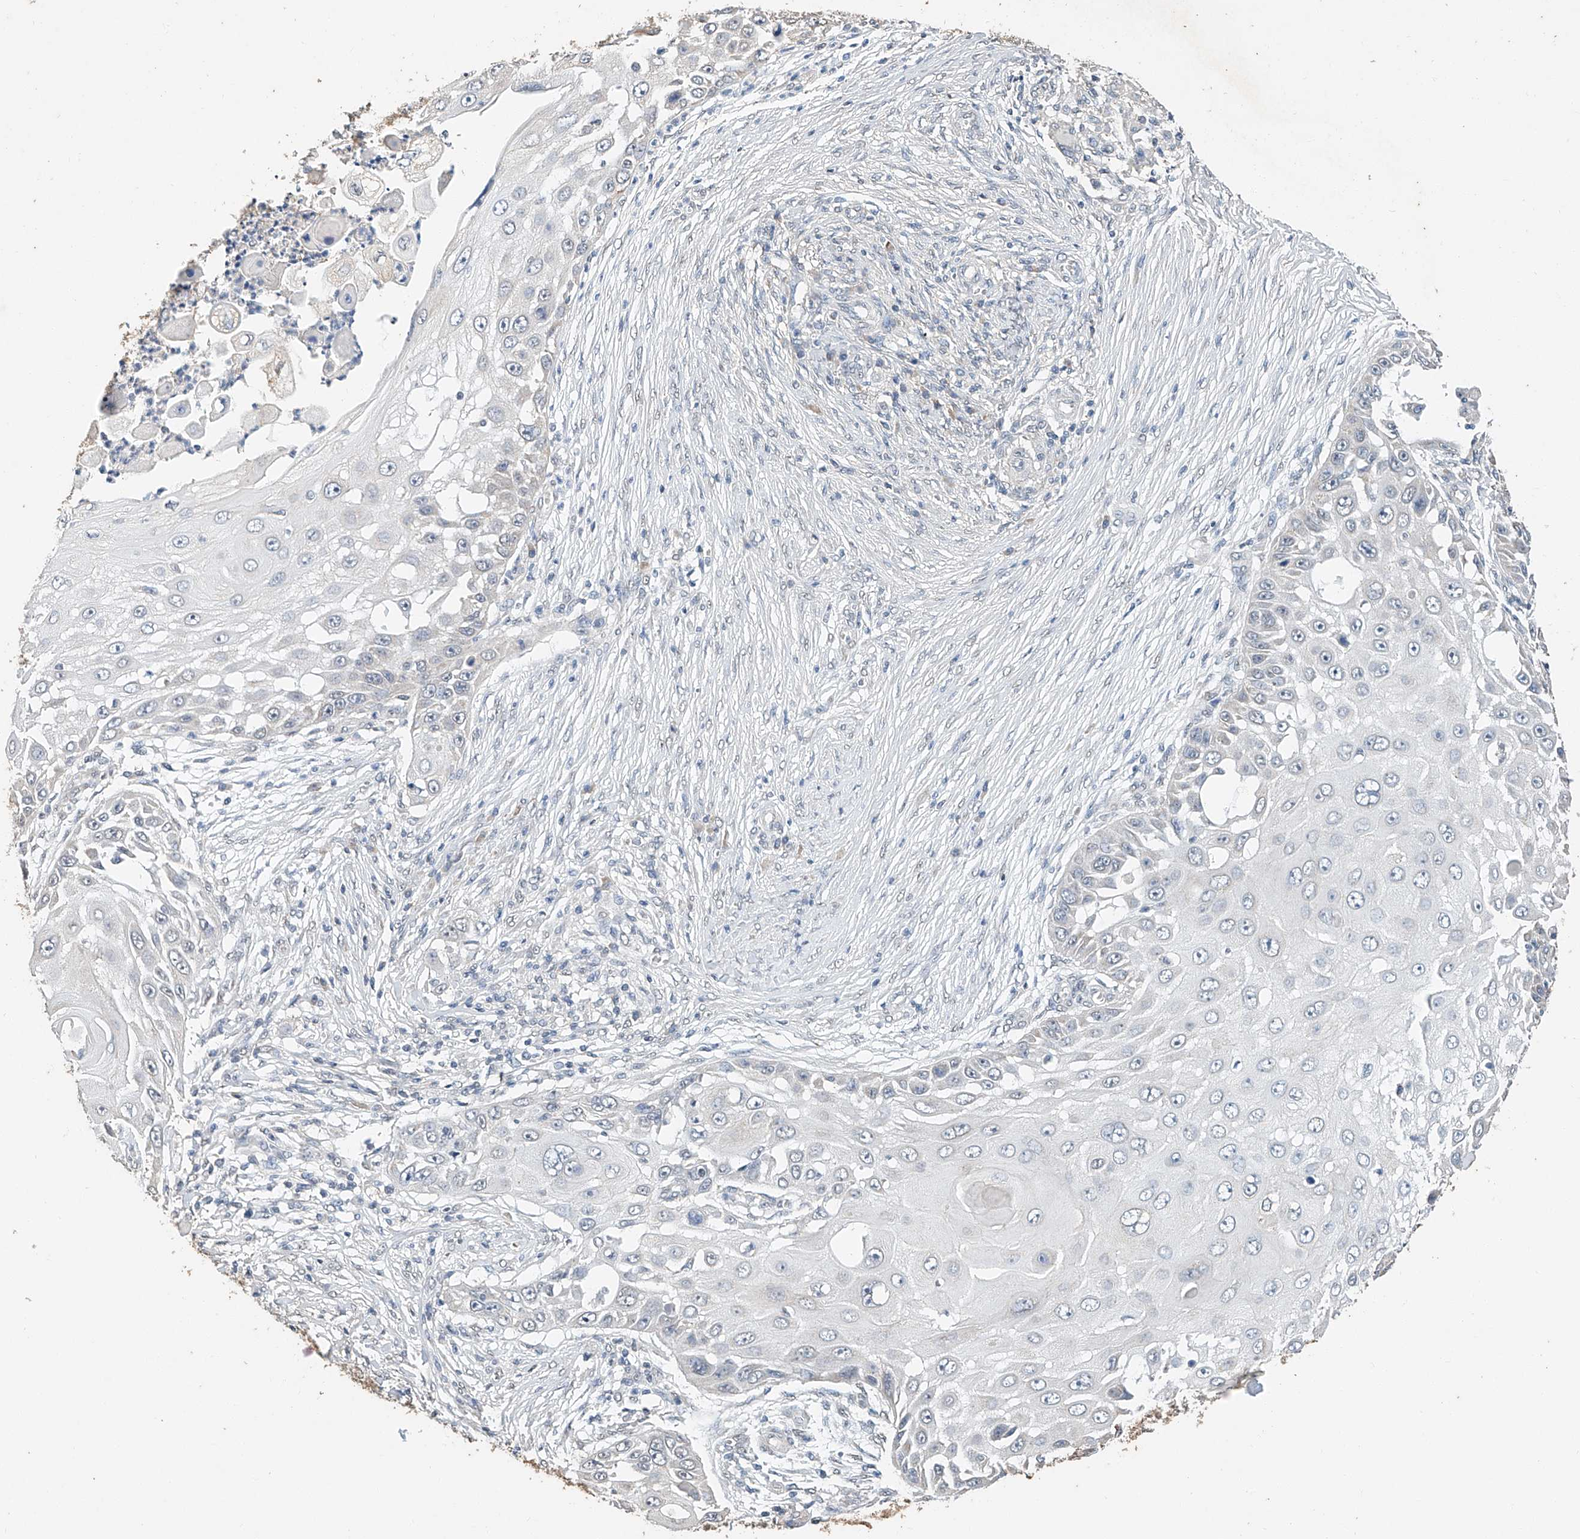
{"staining": {"intensity": "negative", "quantity": "none", "location": "none"}, "tissue": "skin cancer", "cell_type": "Tumor cells", "image_type": "cancer", "snomed": [{"axis": "morphology", "description": "Squamous cell carcinoma, NOS"}, {"axis": "topography", "description": "Skin"}], "caption": "This image is of skin squamous cell carcinoma stained with IHC to label a protein in brown with the nuclei are counter-stained blue. There is no staining in tumor cells.", "gene": "CERS4", "patient": {"sex": "female", "age": 44}}